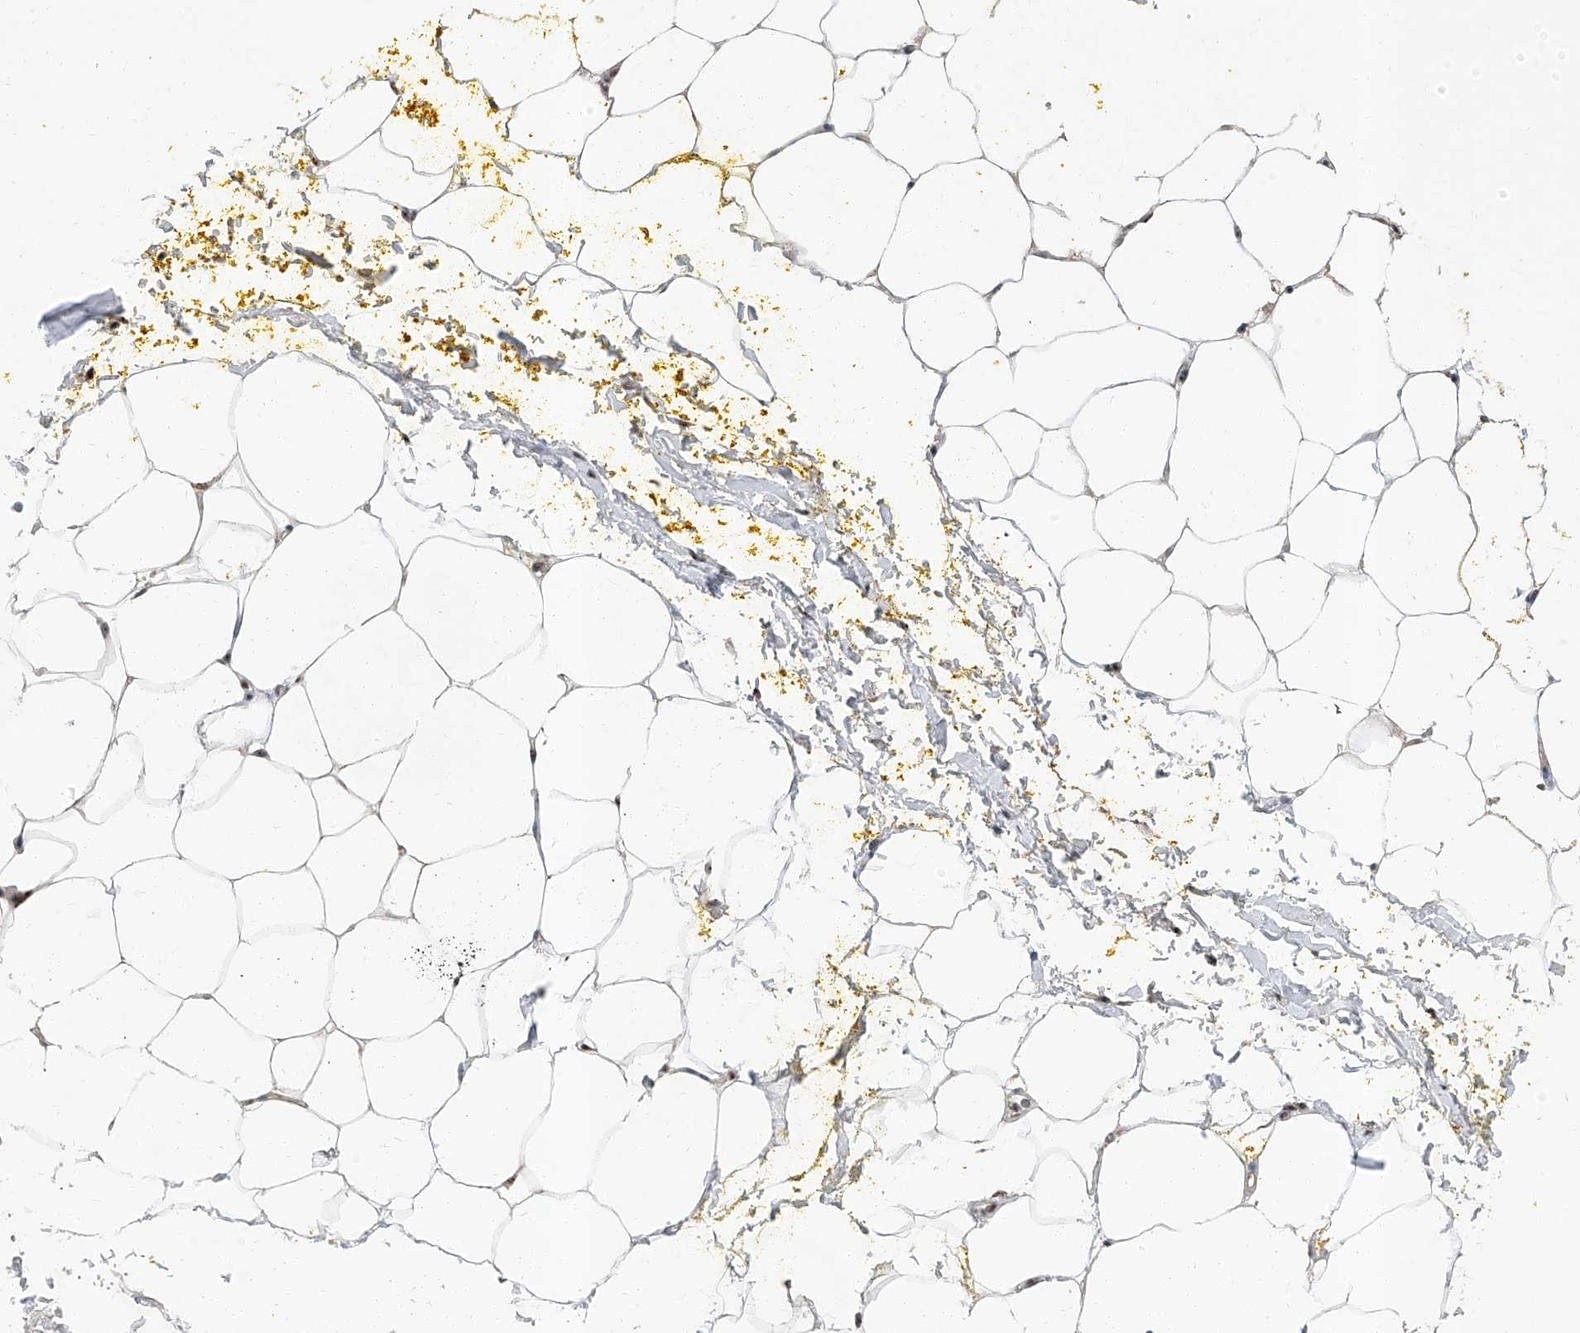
{"staining": {"intensity": "moderate", "quantity": ">75%", "location": "nuclear"}, "tissue": "adipose tissue", "cell_type": "Adipocytes", "image_type": "normal", "snomed": [{"axis": "morphology", "description": "Normal tissue, NOS"}, {"axis": "morphology", "description": "Adenocarcinoma, Low grade"}, {"axis": "topography", "description": "Prostate"}, {"axis": "topography", "description": "Peripheral nerve tissue"}], "caption": "Adipose tissue stained with immunohistochemistry demonstrates moderate nuclear expression in approximately >75% of adipocytes.", "gene": "CMTR1", "patient": {"sex": "male", "age": 63}}